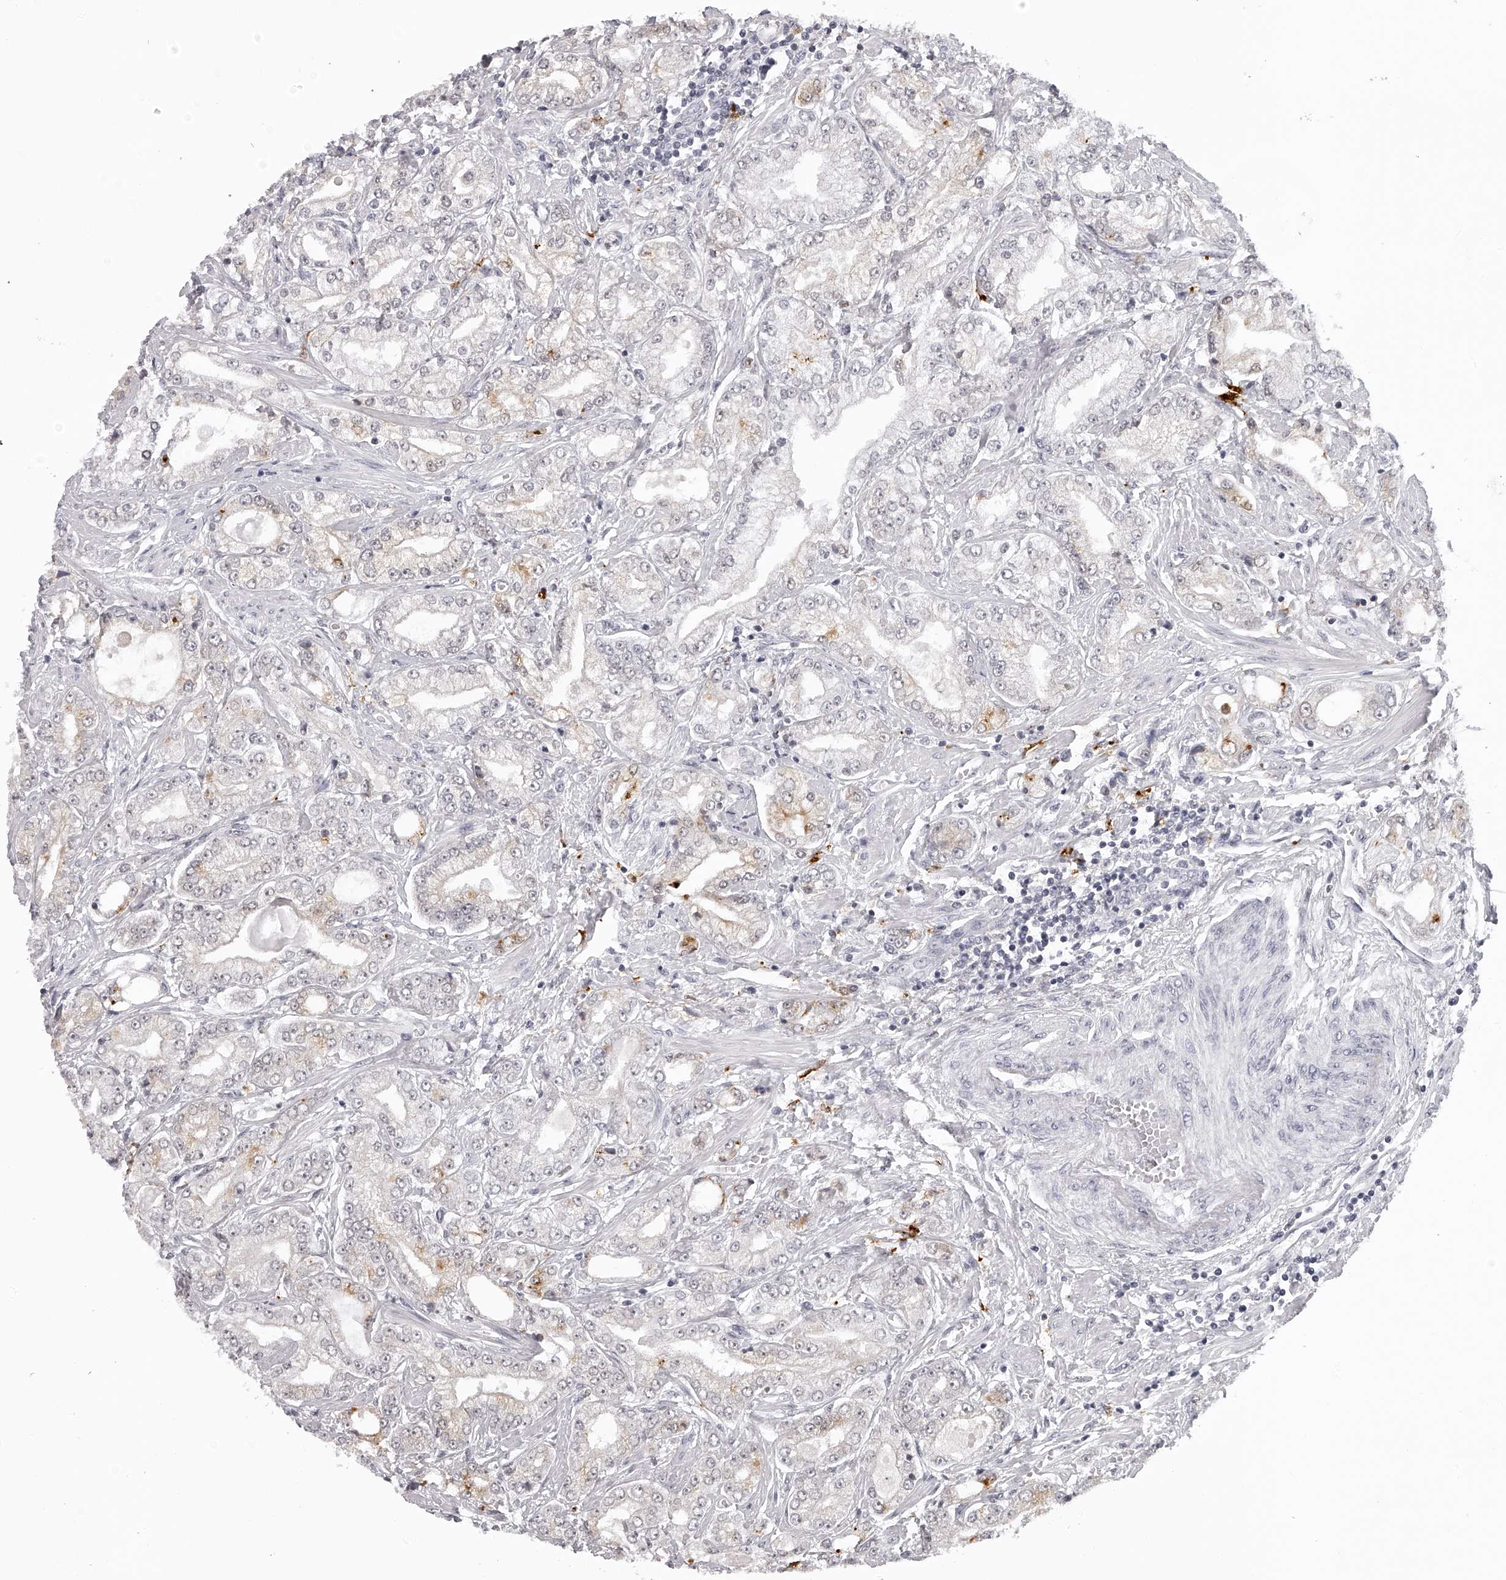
{"staining": {"intensity": "weak", "quantity": "<25%", "location": "cytoplasmic/membranous"}, "tissue": "prostate cancer", "cell_type": "Tumor cells", "image_type": "cancer", "snomed": [{"axis": "morphology", "description": "Adenocarcinoma, Low grade"}, {"axis": "topography", "description": "Prostate"}], "caption": "An immunohistochemistry (IHC) micrograph of prostate low-grade adenocarcinoma is shown. There is no staining in tumor cells of prostate low-grade adenocarcinoma.", "gene": "RNF220", "patient": {"sex": "male", "age": 62}}